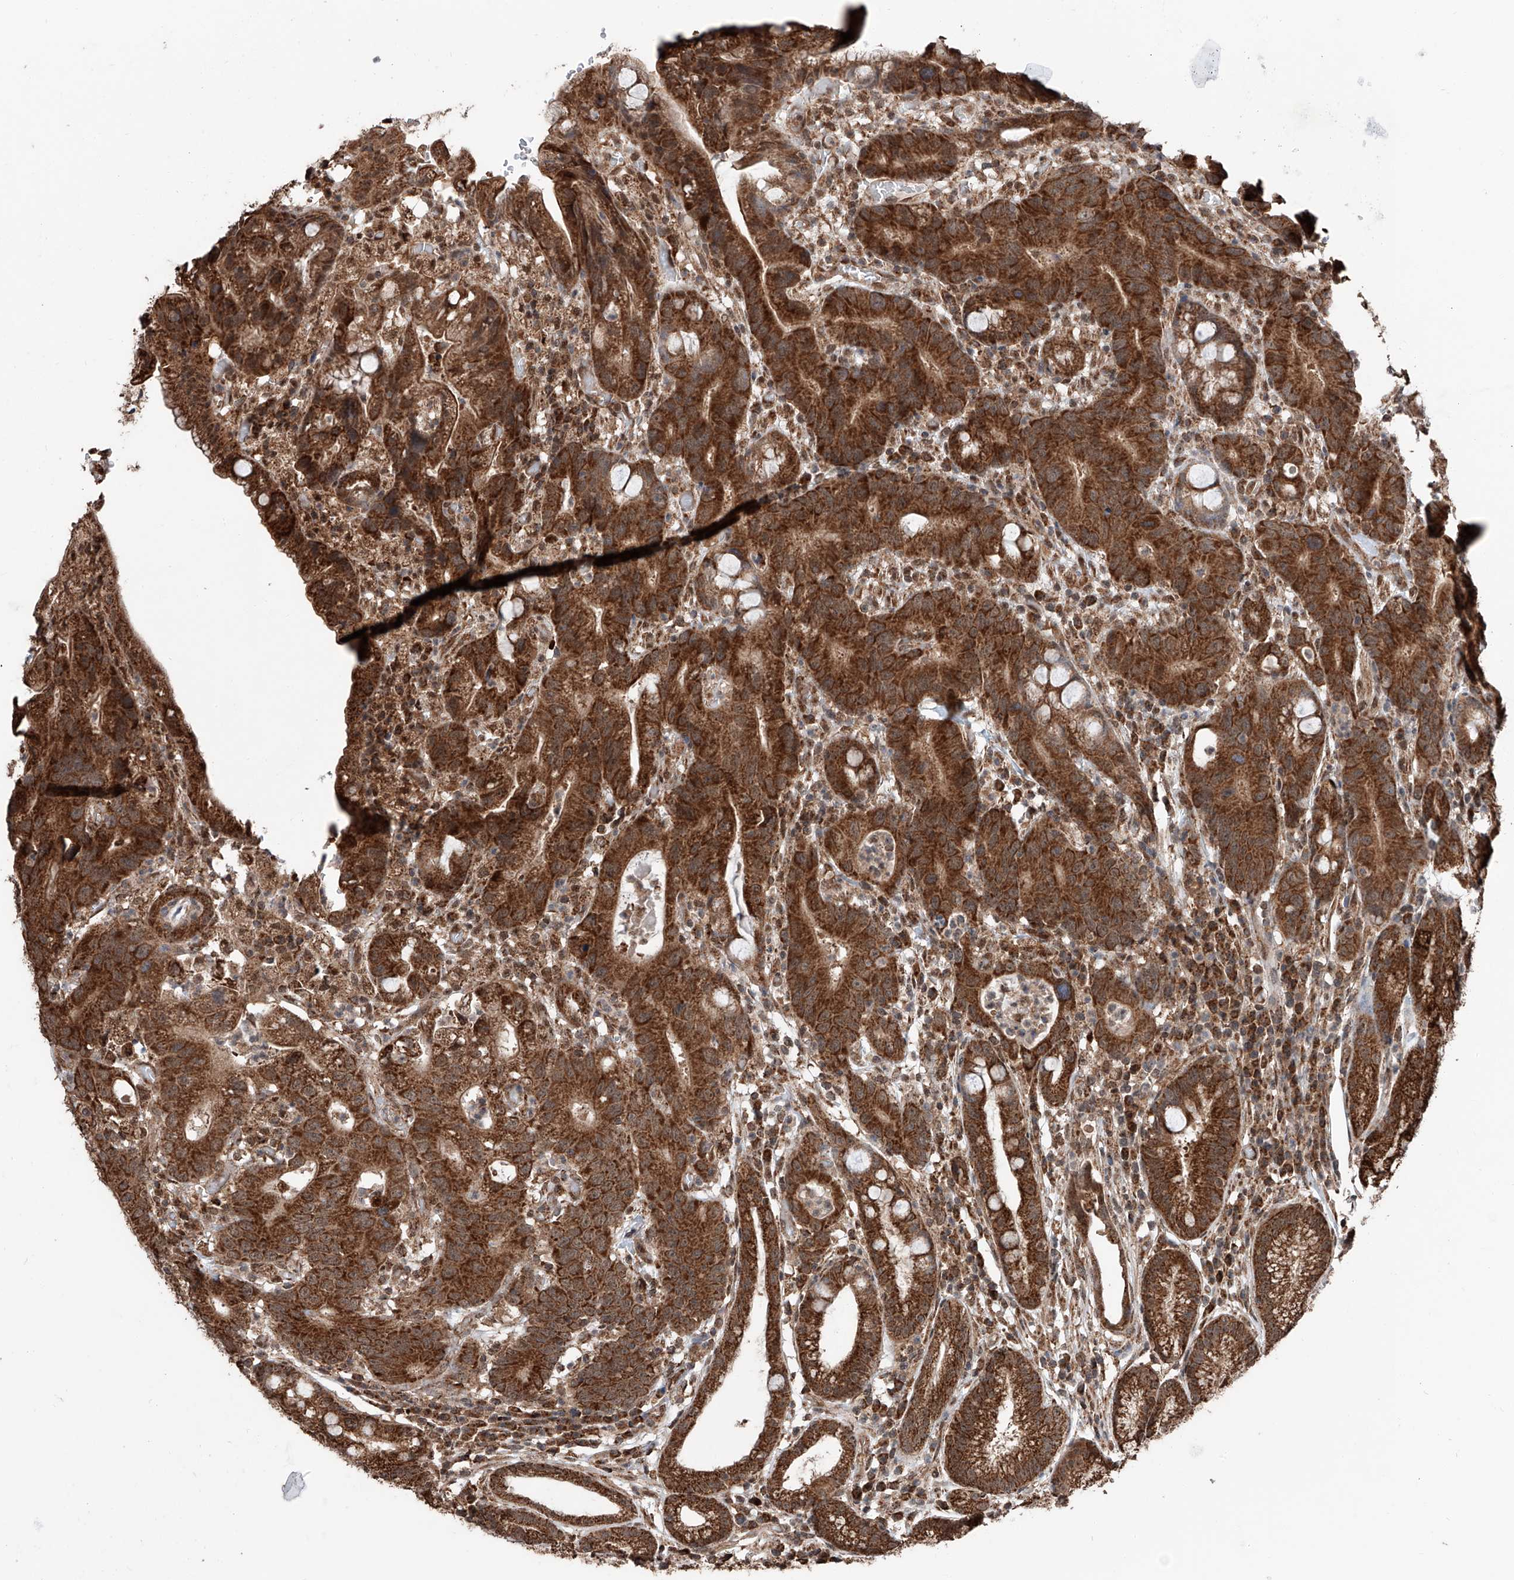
{"staining": {"intensity": "strong", "quantity": ">75%", "location": "cytoplasmic/membranous"}, "tissue": "stomach", "cell_type": "Glandular cells", "image_type": "normal", "snomed": [{"axis": "morphology", "description": "Normal tissue, NOS"}, {"axis": "topography", "description": "Stomach"}], "caption": "Benign stomach displays strong cytoplasmic/membranous expression in approximately >75% of glandular cells, visualized by immunohistochemistry.", "gene": "ZNF445", "patient": {"sex": "male", "age": 57}}